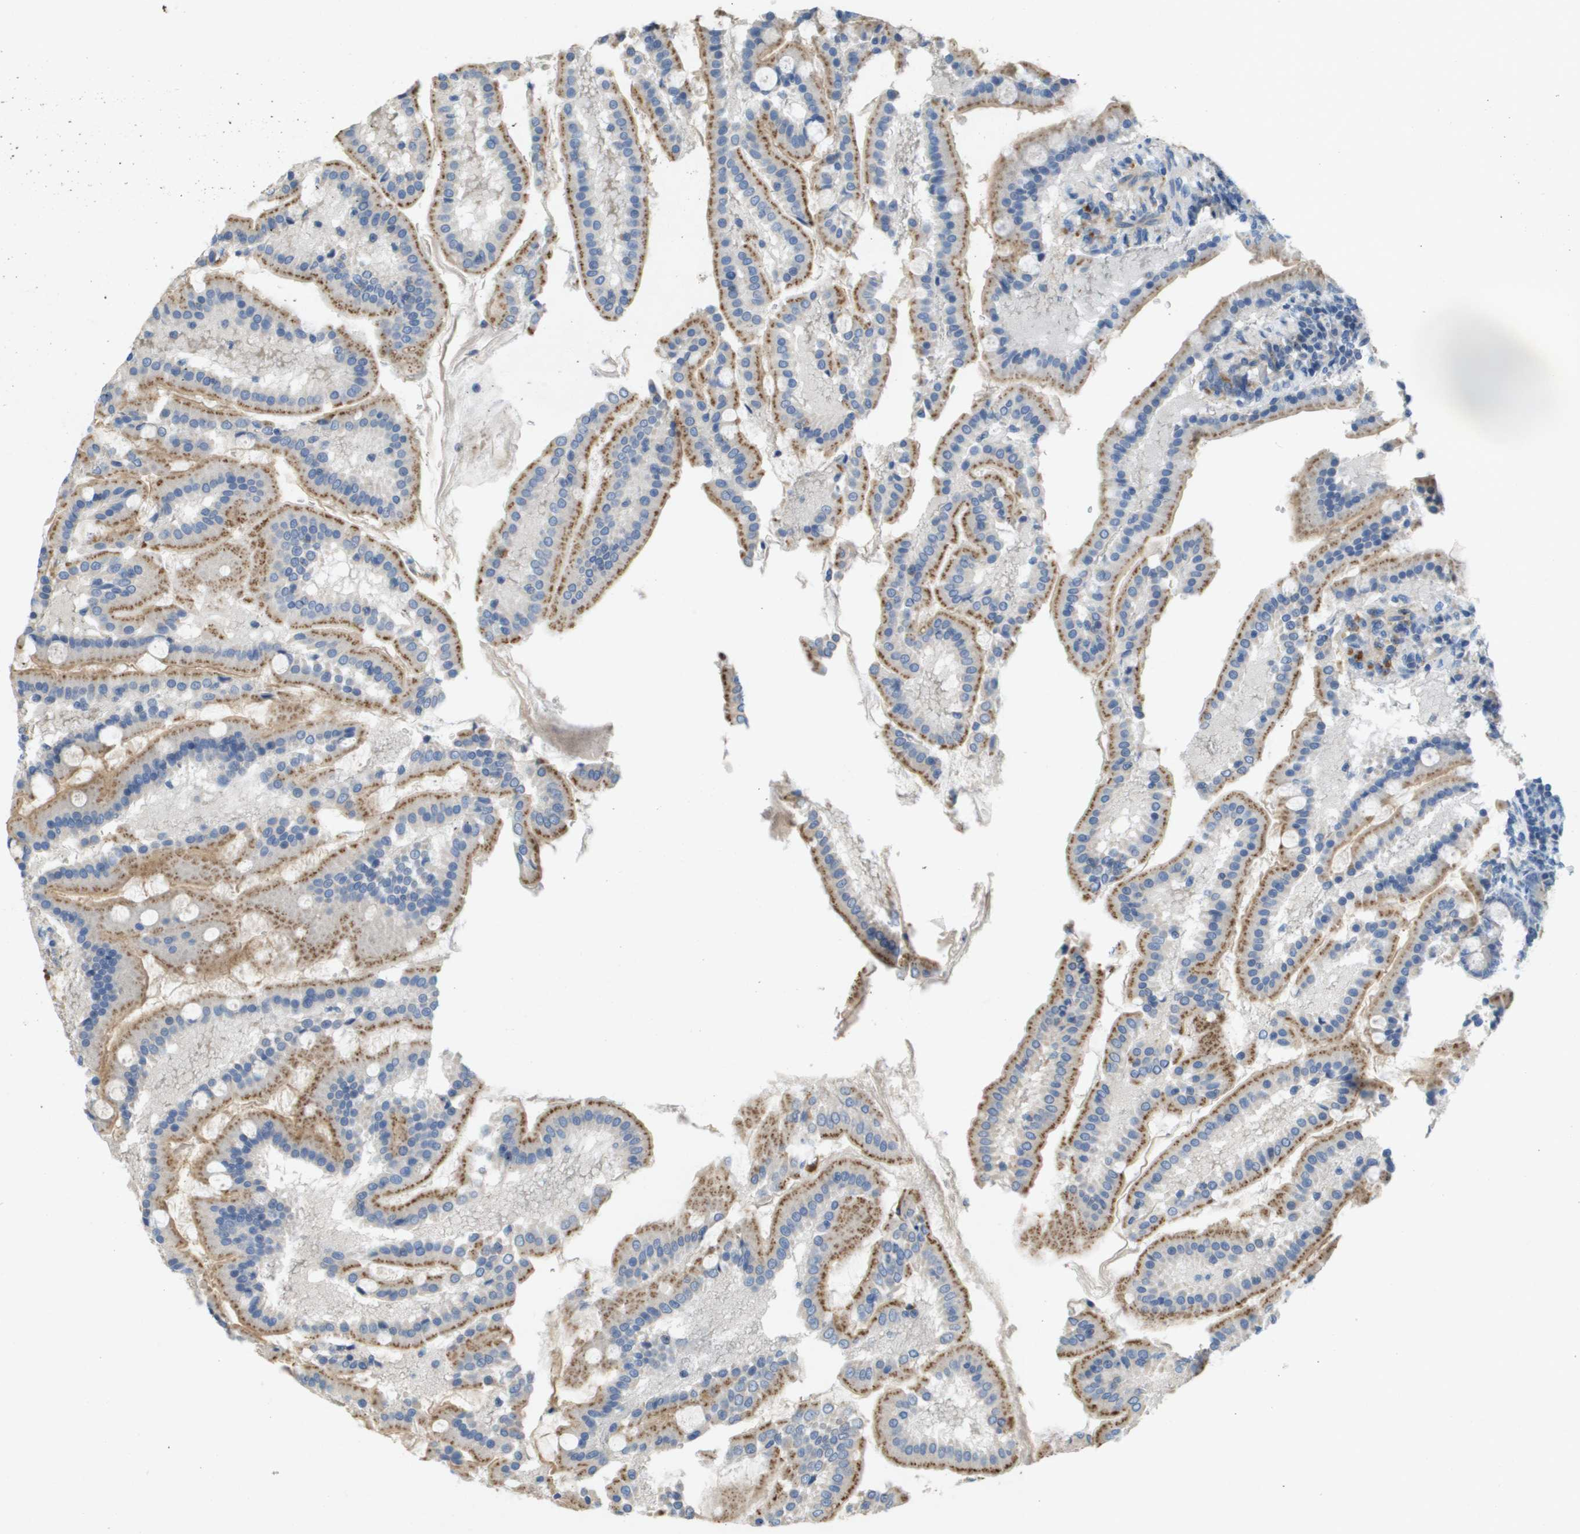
{"staining": {"intensity": "moderate", "quantity": "25%-75%", "location": "cytoplasmic/membranous"}, "tissue": "duodenum", "cell_type": "Glandular cells", "image_type": "normal", "snomed": [{"axis": "morphology", "description": "Normal tissue, NOS"}, {"axis": "topography", "description": "Duodenum"}], "caption": "Protein expression analysis of unremarkable duodenum exhibits moderate cytoplasmic/membranous staining in approximately 25%-75% of glandular cells.", "gene": "B3GNT5", "patient": {"sex": "male", "age": 50}}